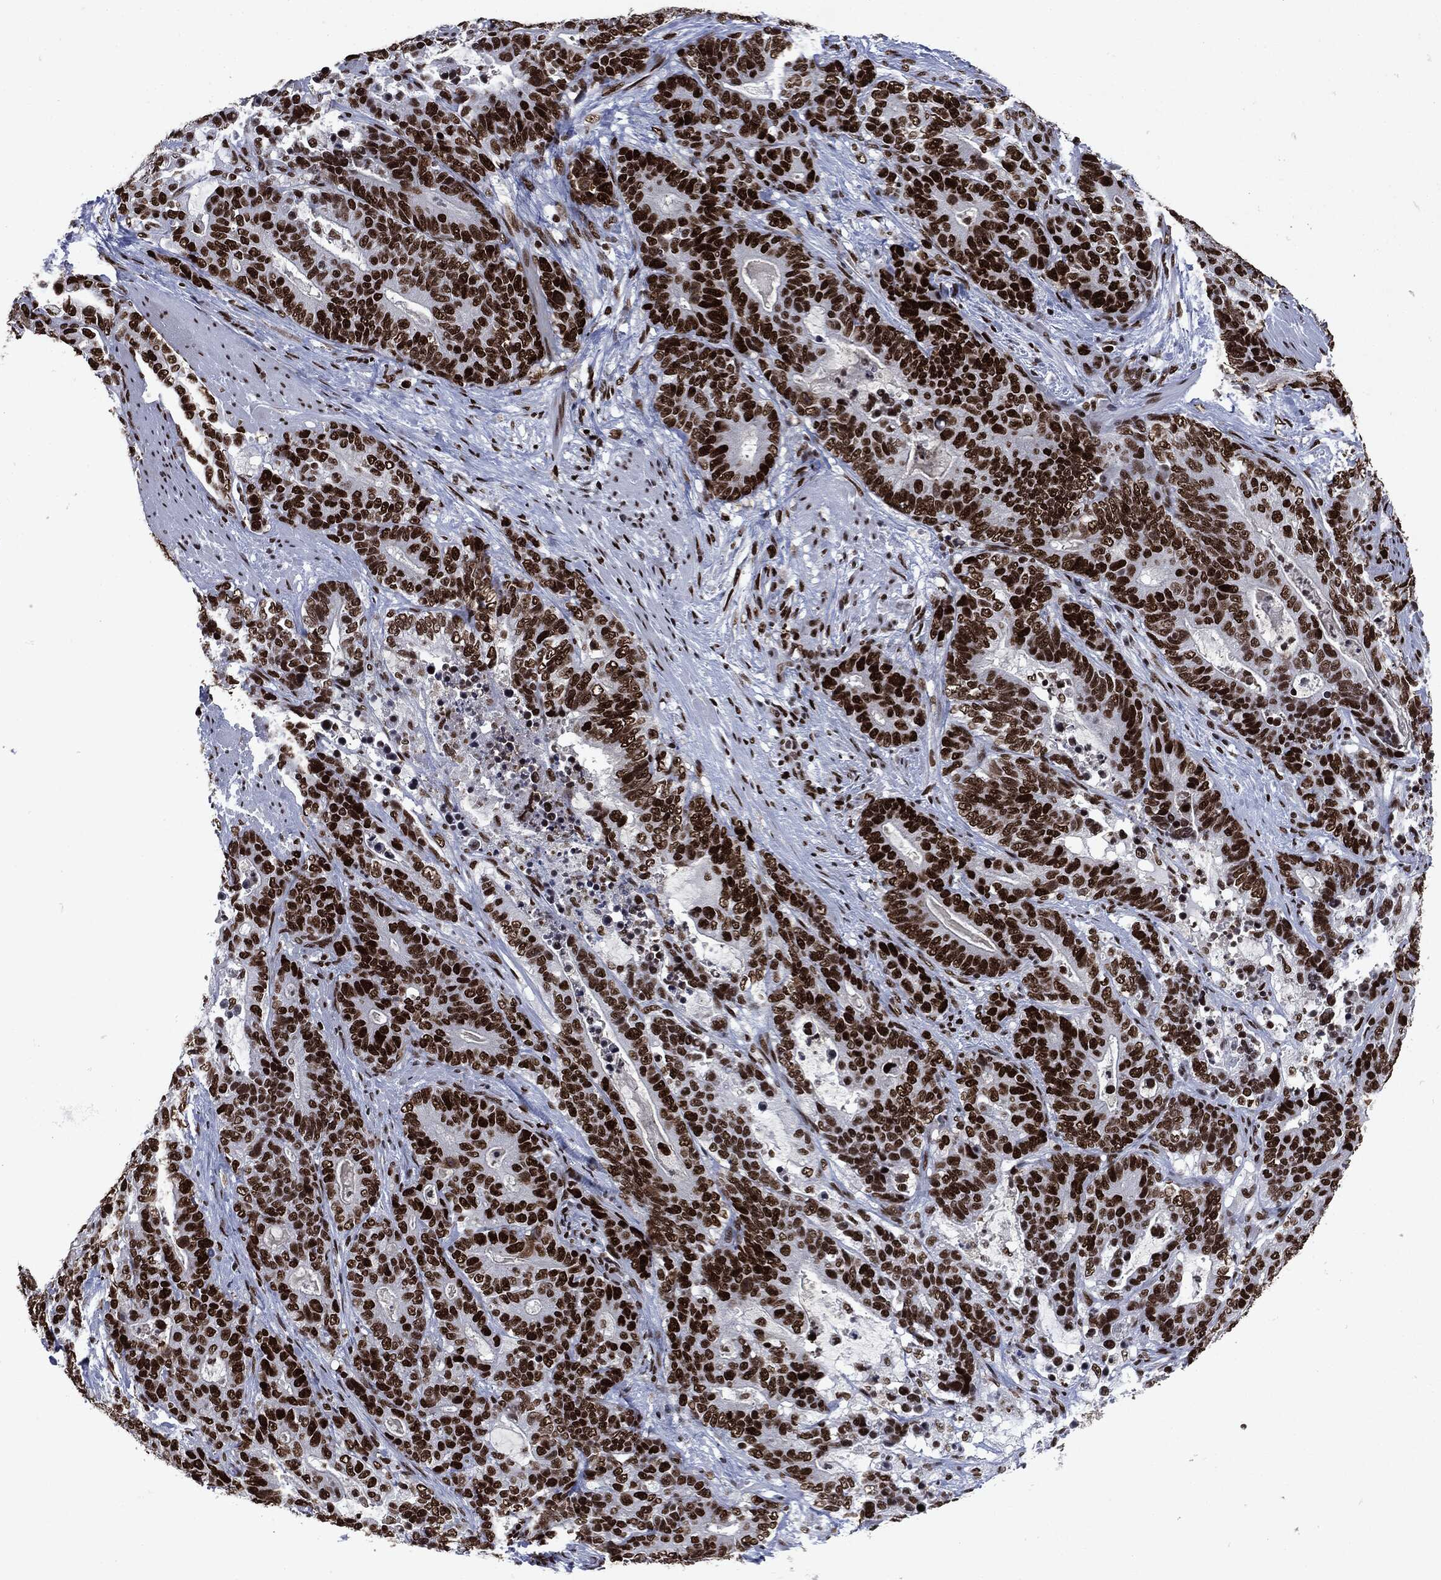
{"staining": {"intensity": "strong", "quantity": ">75%", "location": "nuclear"}, "tissue": "stomach cancer", "cell_type": "Tumor cells", "image_type": "cancer", "snomed": [{"axis": "morphology", "description": "Normal tissue, NOS"}, {"axis": "morphology", "description": "Adenocarcinoma, NOS"}, {"axis": "topography", "description": "Stomach"}], "caption": "An image showing strong nuclear expression in approximately >75% of tumor cells in stomach adenocarcinoma, as visualized by brown immunohistochemical staining.", "gene": "MSH2", "patient": {"sex": "female", "age": 64}}